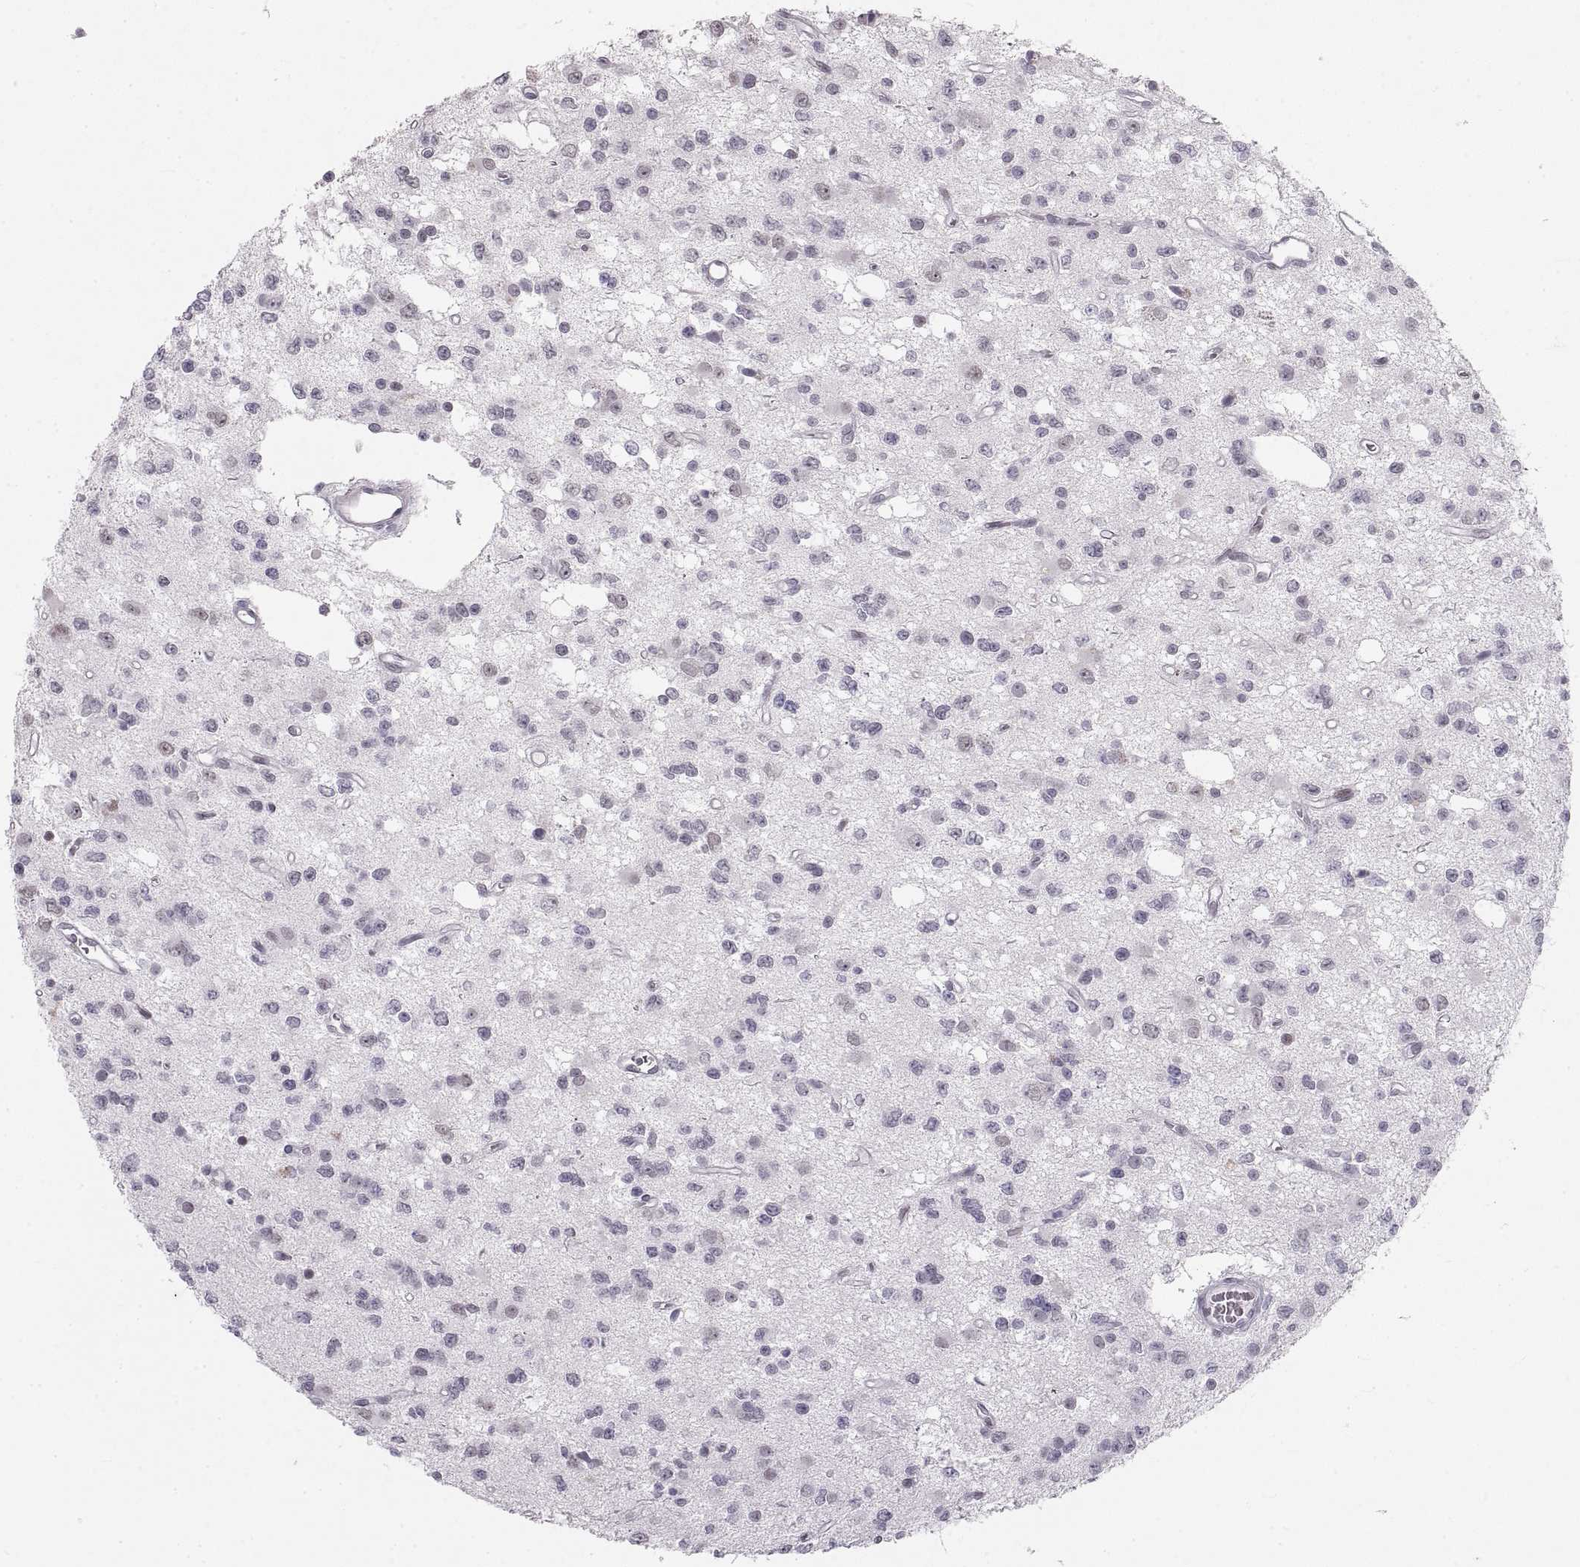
{"staining": {"intensity": "negative", "quantity": "none", "location": "none"}, "tissue": "glioma", "cell_type": "Tumor cells", "image_type": "cancer", "snomed": [{"axis": "morphology", "description": "Glioma, malignant, Low grade"}, {"axis": "topography", "description": "Brain"}], "caption": "Image shows no protein positivity in tumor cells of glioma tissue.", "gene": "NANOS3", "patient": {"sex": "female", "age": 45}}